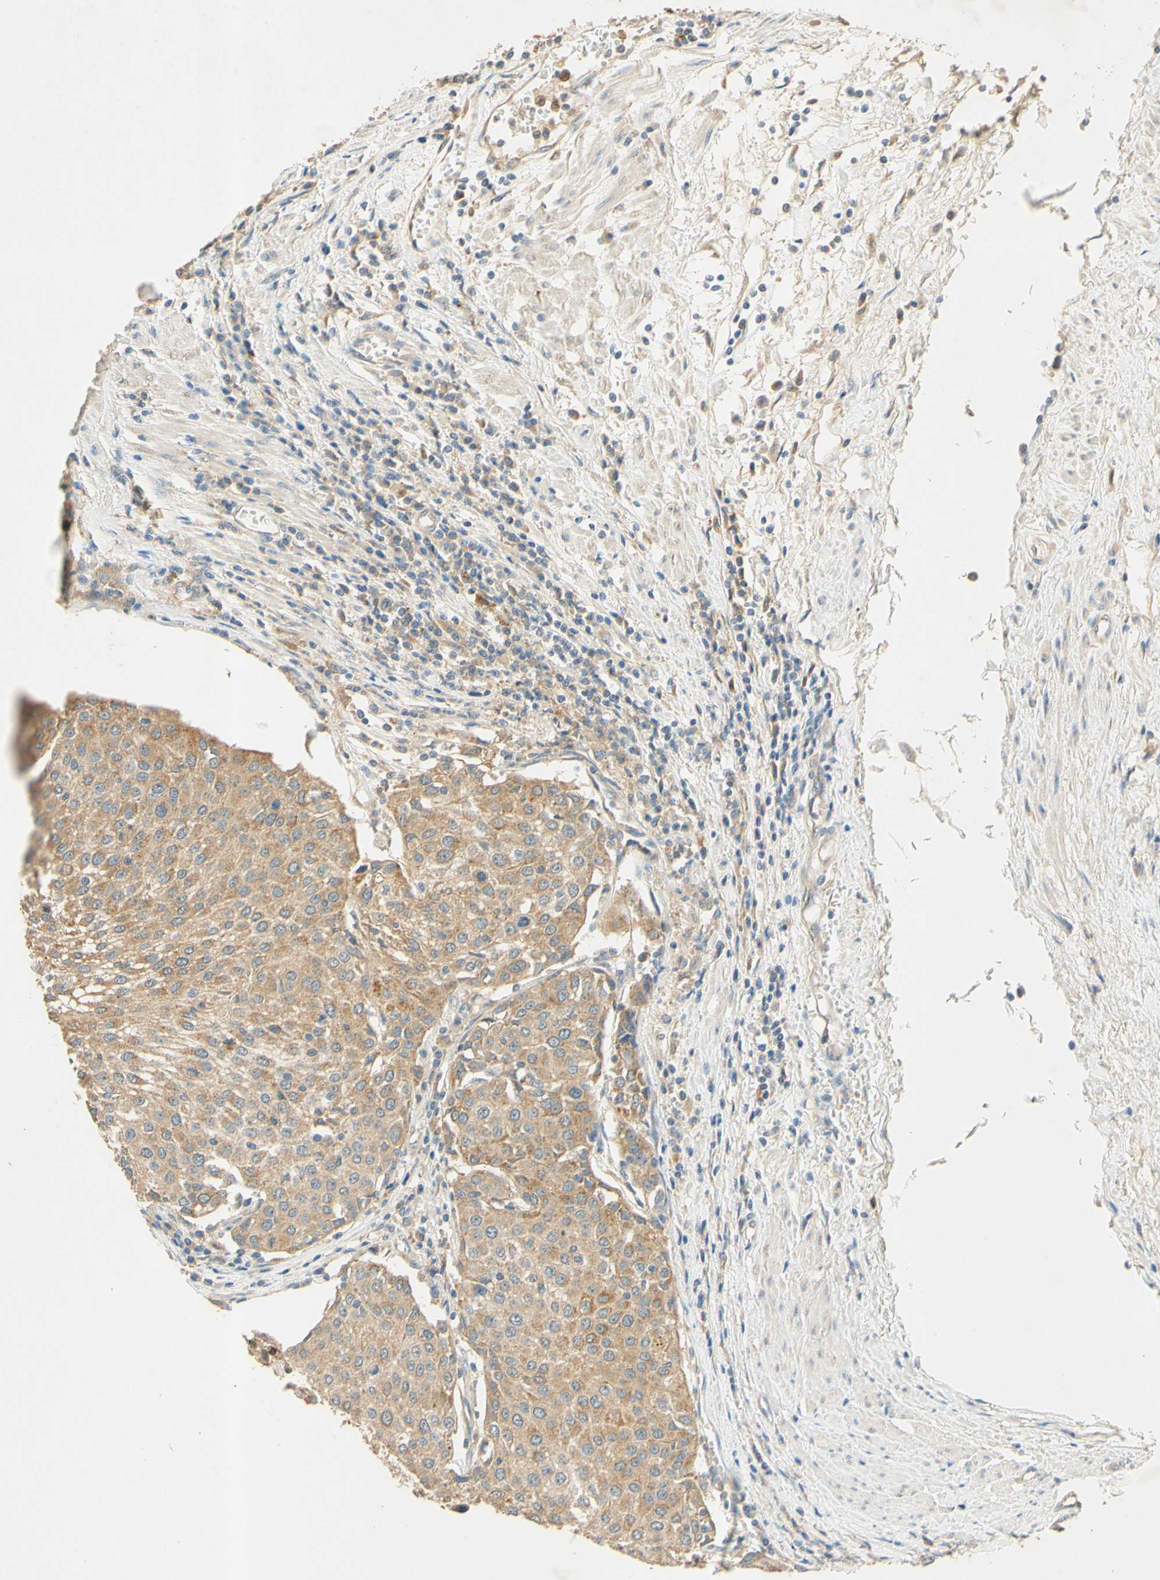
{"staining": {"intensity": "moderate", "quantity": ">75%", "location": "cytoplasmic/membranous"}, "tissue": "urothelial cancer", "cell_type": "Tumor cells", "image_type": "cancer", "snomed": [{"axis": "morphology", "description": "Urothelial carcinoma, High grade"}, {"axis": "topography", "description": "Urinary bladder"}], "caption": "Human high-grade urothelial carcinoma stained with a brown dye reveals moderate cytoplasmic/membranous positive staining in approximately >75% of tumor cells.", "gene": "ENTREP2", "patient": {"sex": "female", "age": 85}}